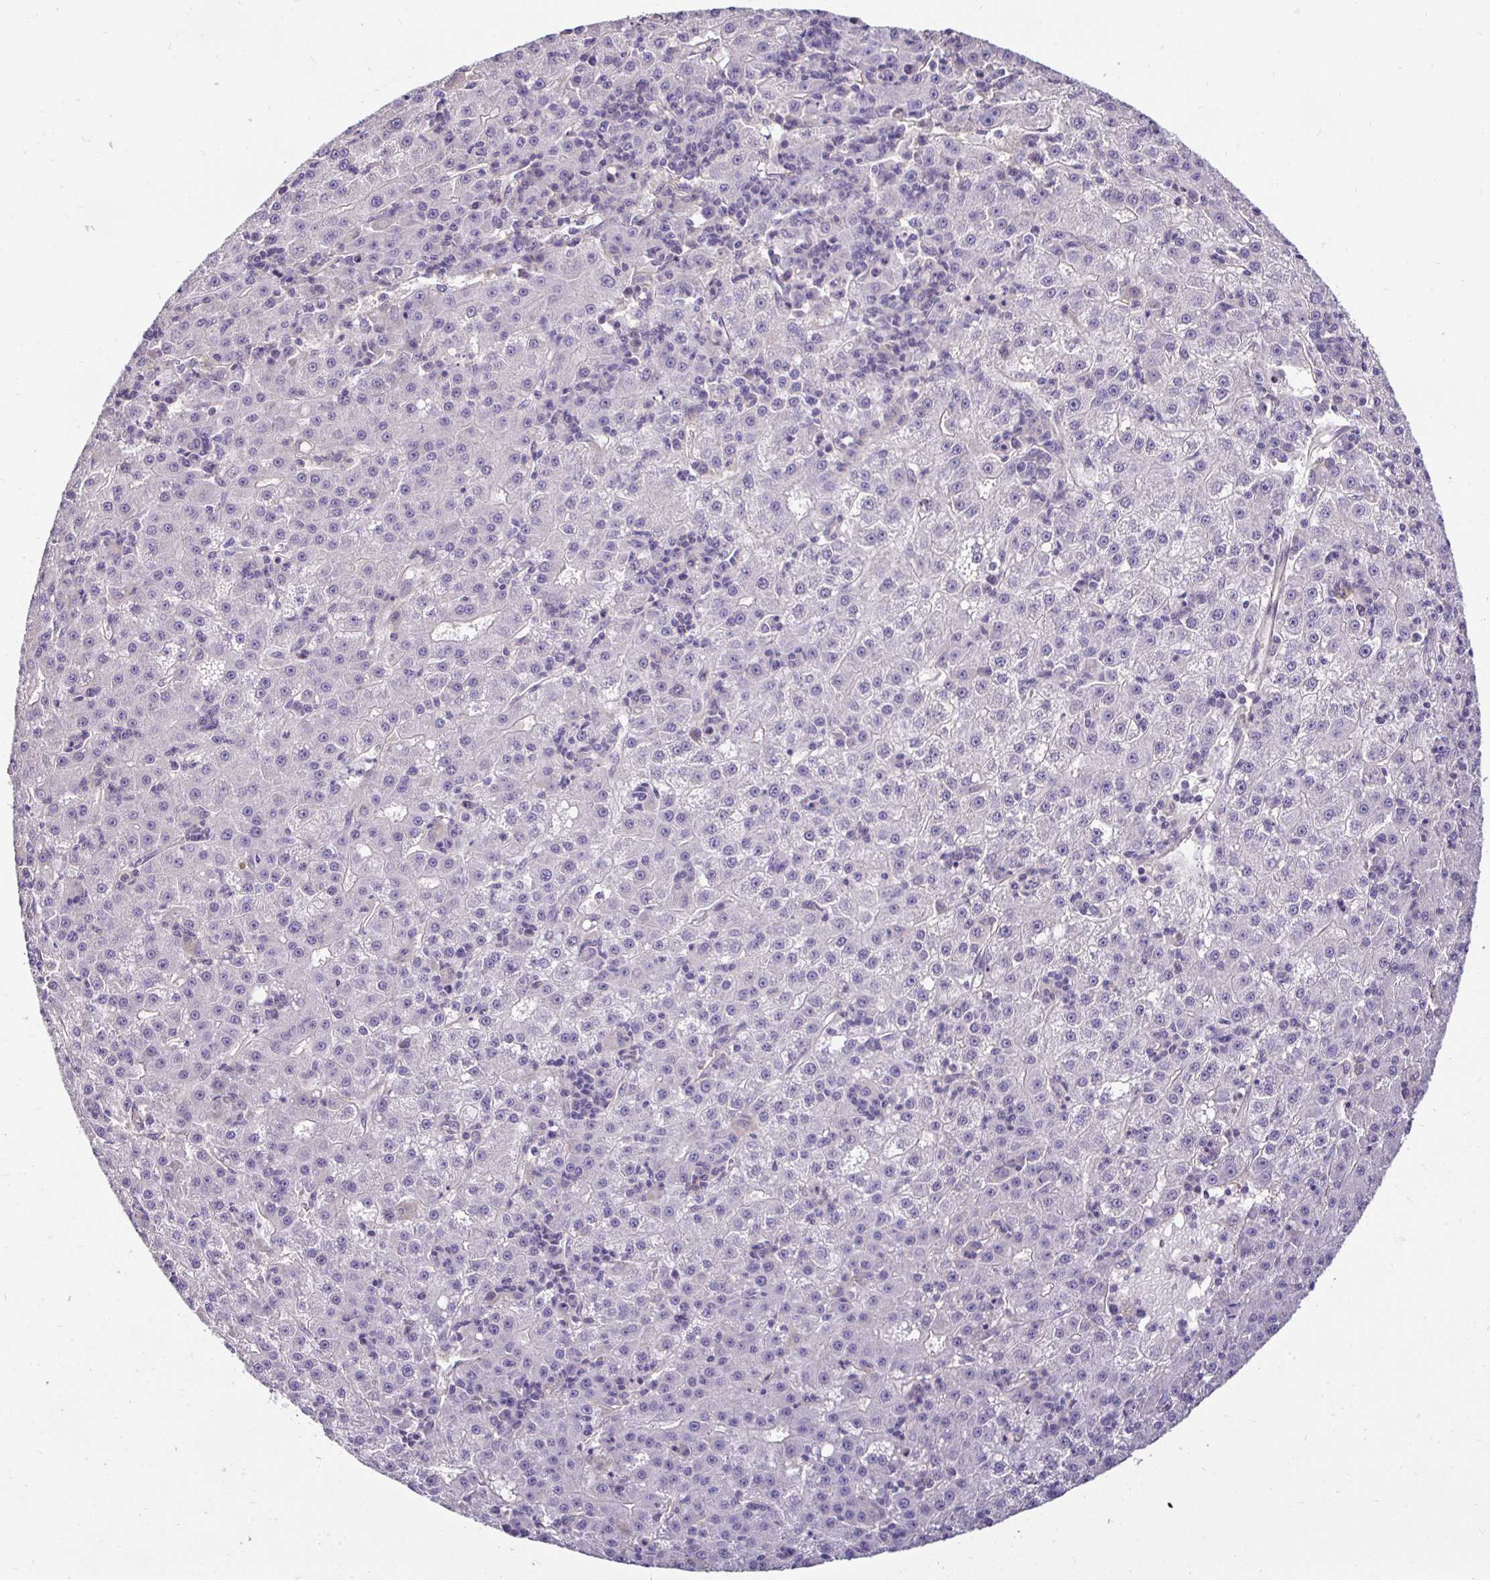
{"staining": {"intensity": "negative", "quantity": "none", "location": "none"}, "tissue": "liver cancer", "cell_type": "Tumor cells", "image_type": "cancer", "snomed": [{"axis": "morphology", "description": "Carcinoma, Hepatocellular, NOS"}, {"axis": "topography", "description": "Liver"}], "caption": "A high-resolution image shows IHC staining of liver cancer, which demonstrates no significant staining in tumor cells.", "gene": "SLC9A1", "patient": {"sex": "male", "age": 76}}